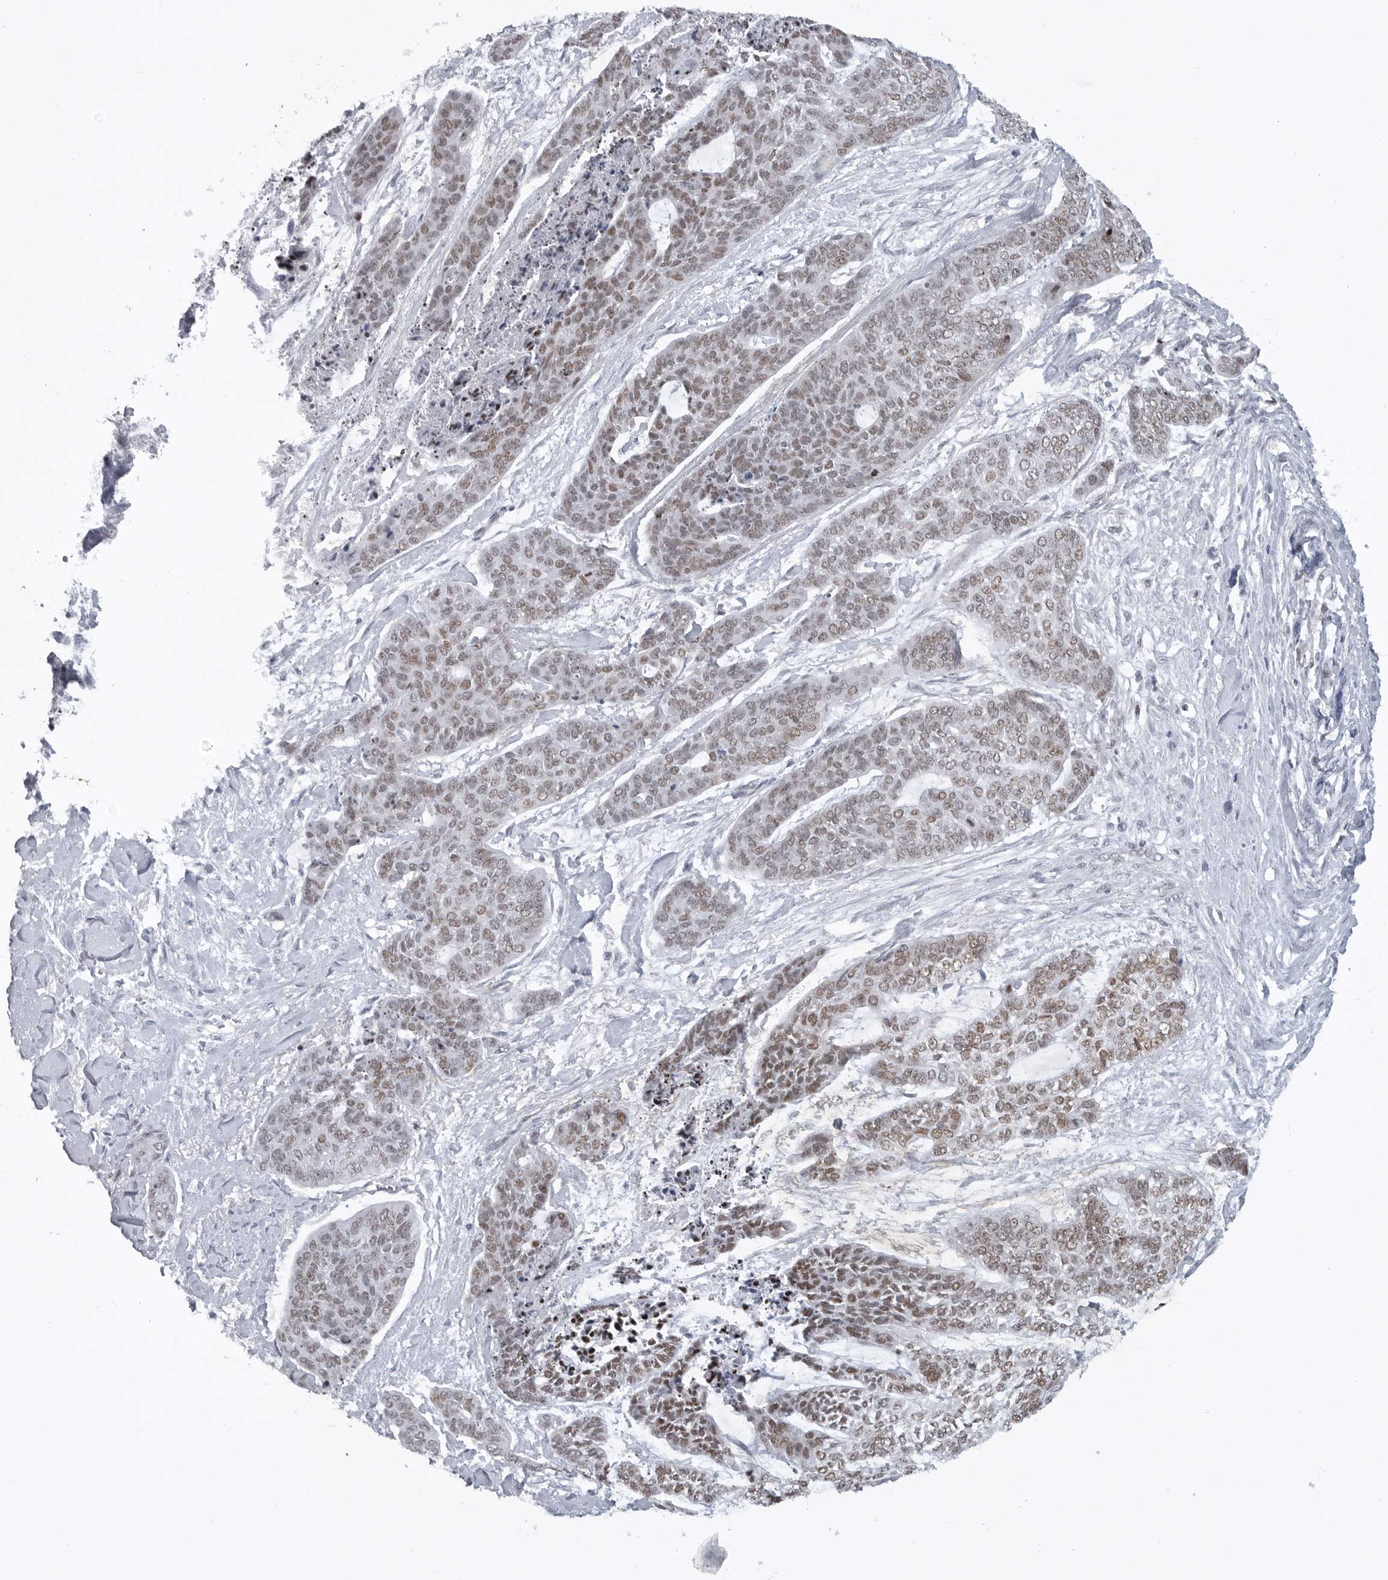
{"staining": {"intensity": "moderate", "quantity": "25%-75%", "location": "nuclear"}, "tissue": "skin cancer", "cell_type": "Tumor cells", "image_type": "cancer", "snomed": [{"axis": "morphology", "description": "Basal cell carcinoma"}, {"axis": "topography", "description": "Skin"}], "caption": "Human basal cell carcinoma (skin) stained with a protein marker reveals moderate staining in tumor cells.", "gene": "HMGN3", "patient": {"sex": "female", "age": 64}}